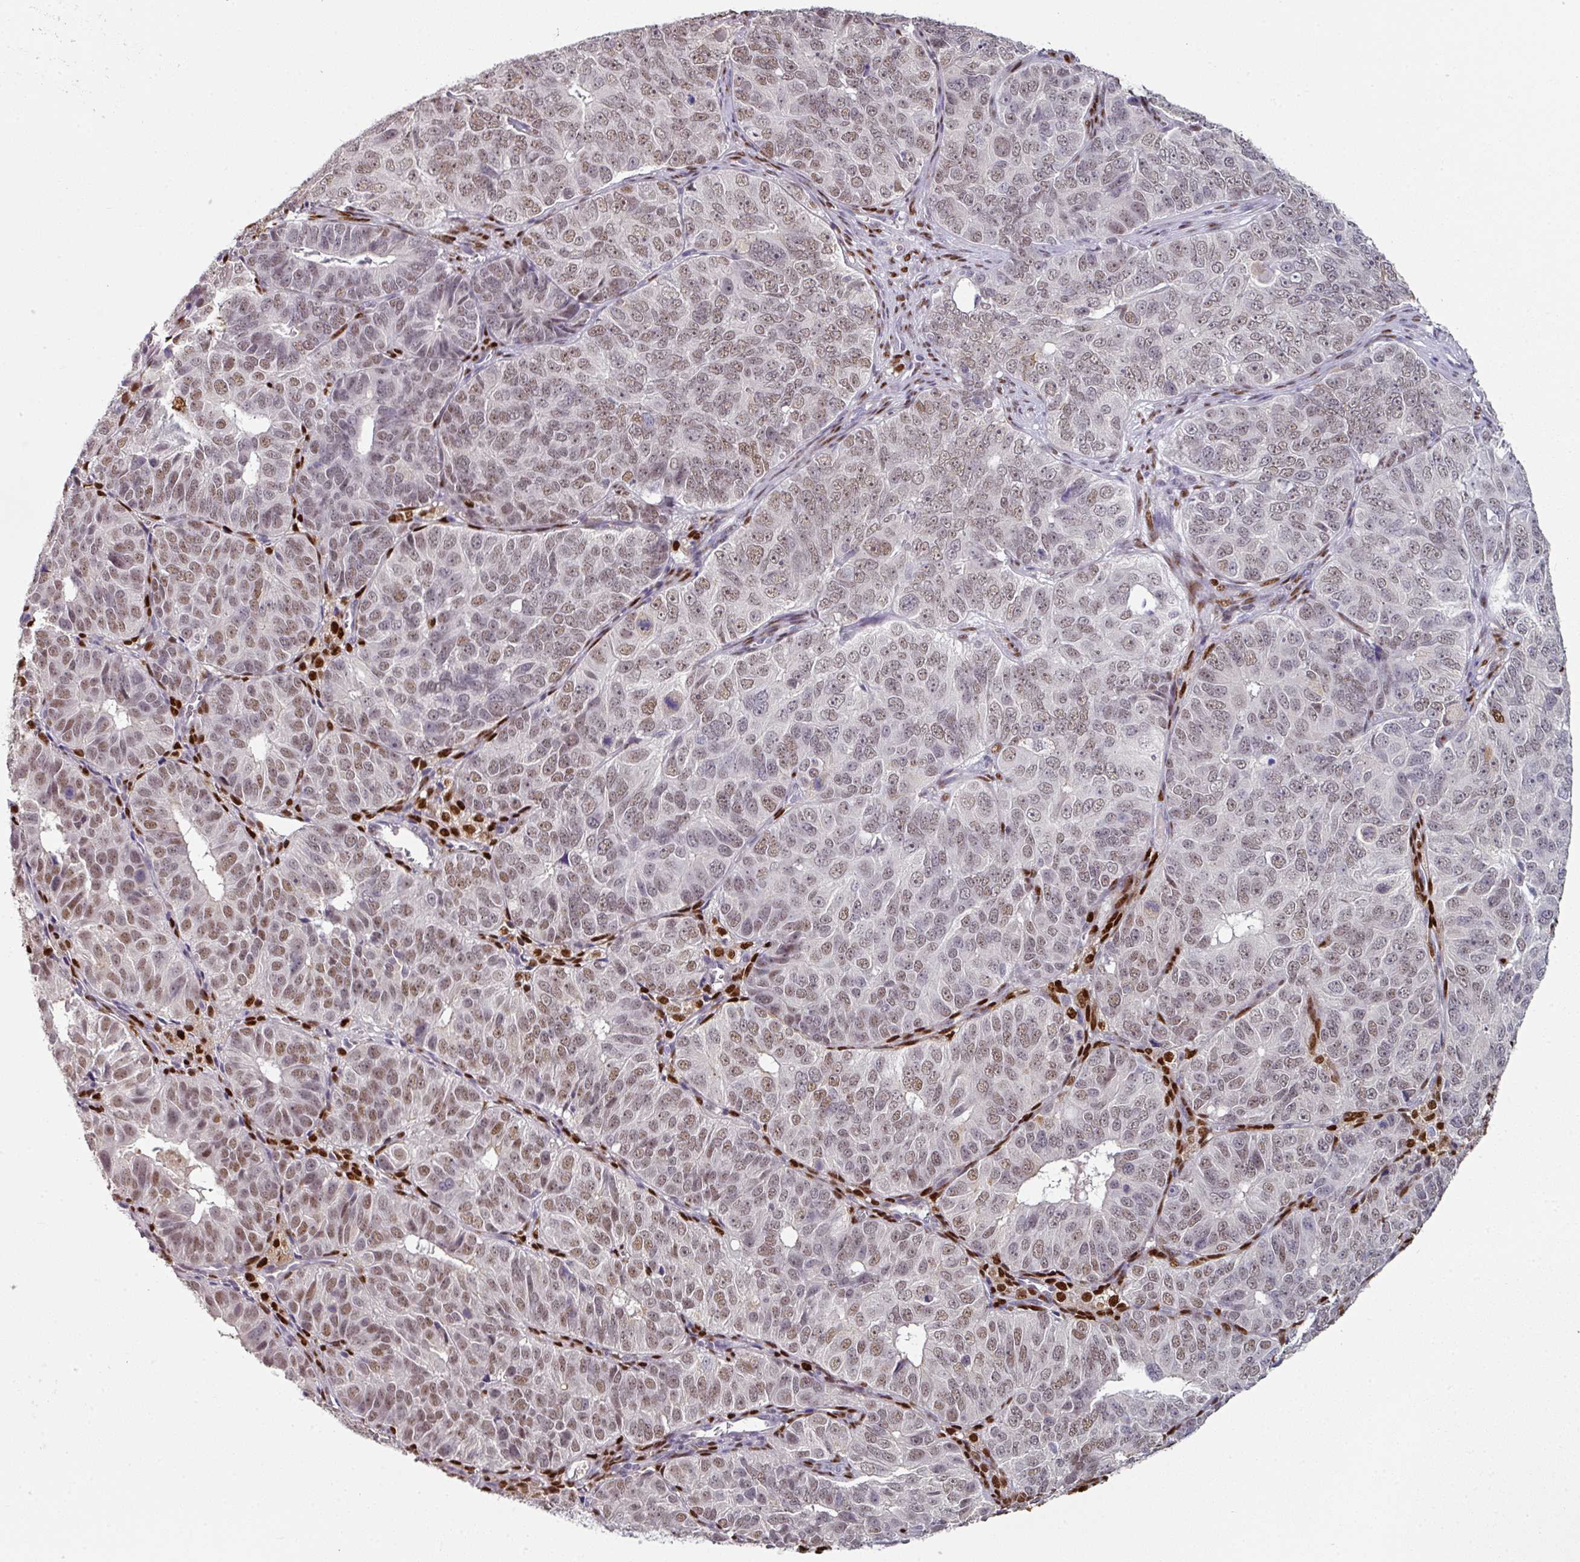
{"staining": {"intensity": "moderate", "quantity": "25%-75%", "location": "nuclear"}, "tissue": "ovarian cancer", "cell_type": "Tumor cells", "image_type": "cancer", "snomed": [{"axis": "morphology", "description": "Carcinoma, endometroid"}, {"axis": "topography", "description": "Ovary"}], "caption": "Brown immunohistochemical staining in ovarian cancer (endometroid carcinoma) demonstrates moderate nuclear staining in approximately 25%-75% of tumor cells.", "gene": "ELK1", "patient": {"sex": "female", "age": 51}}